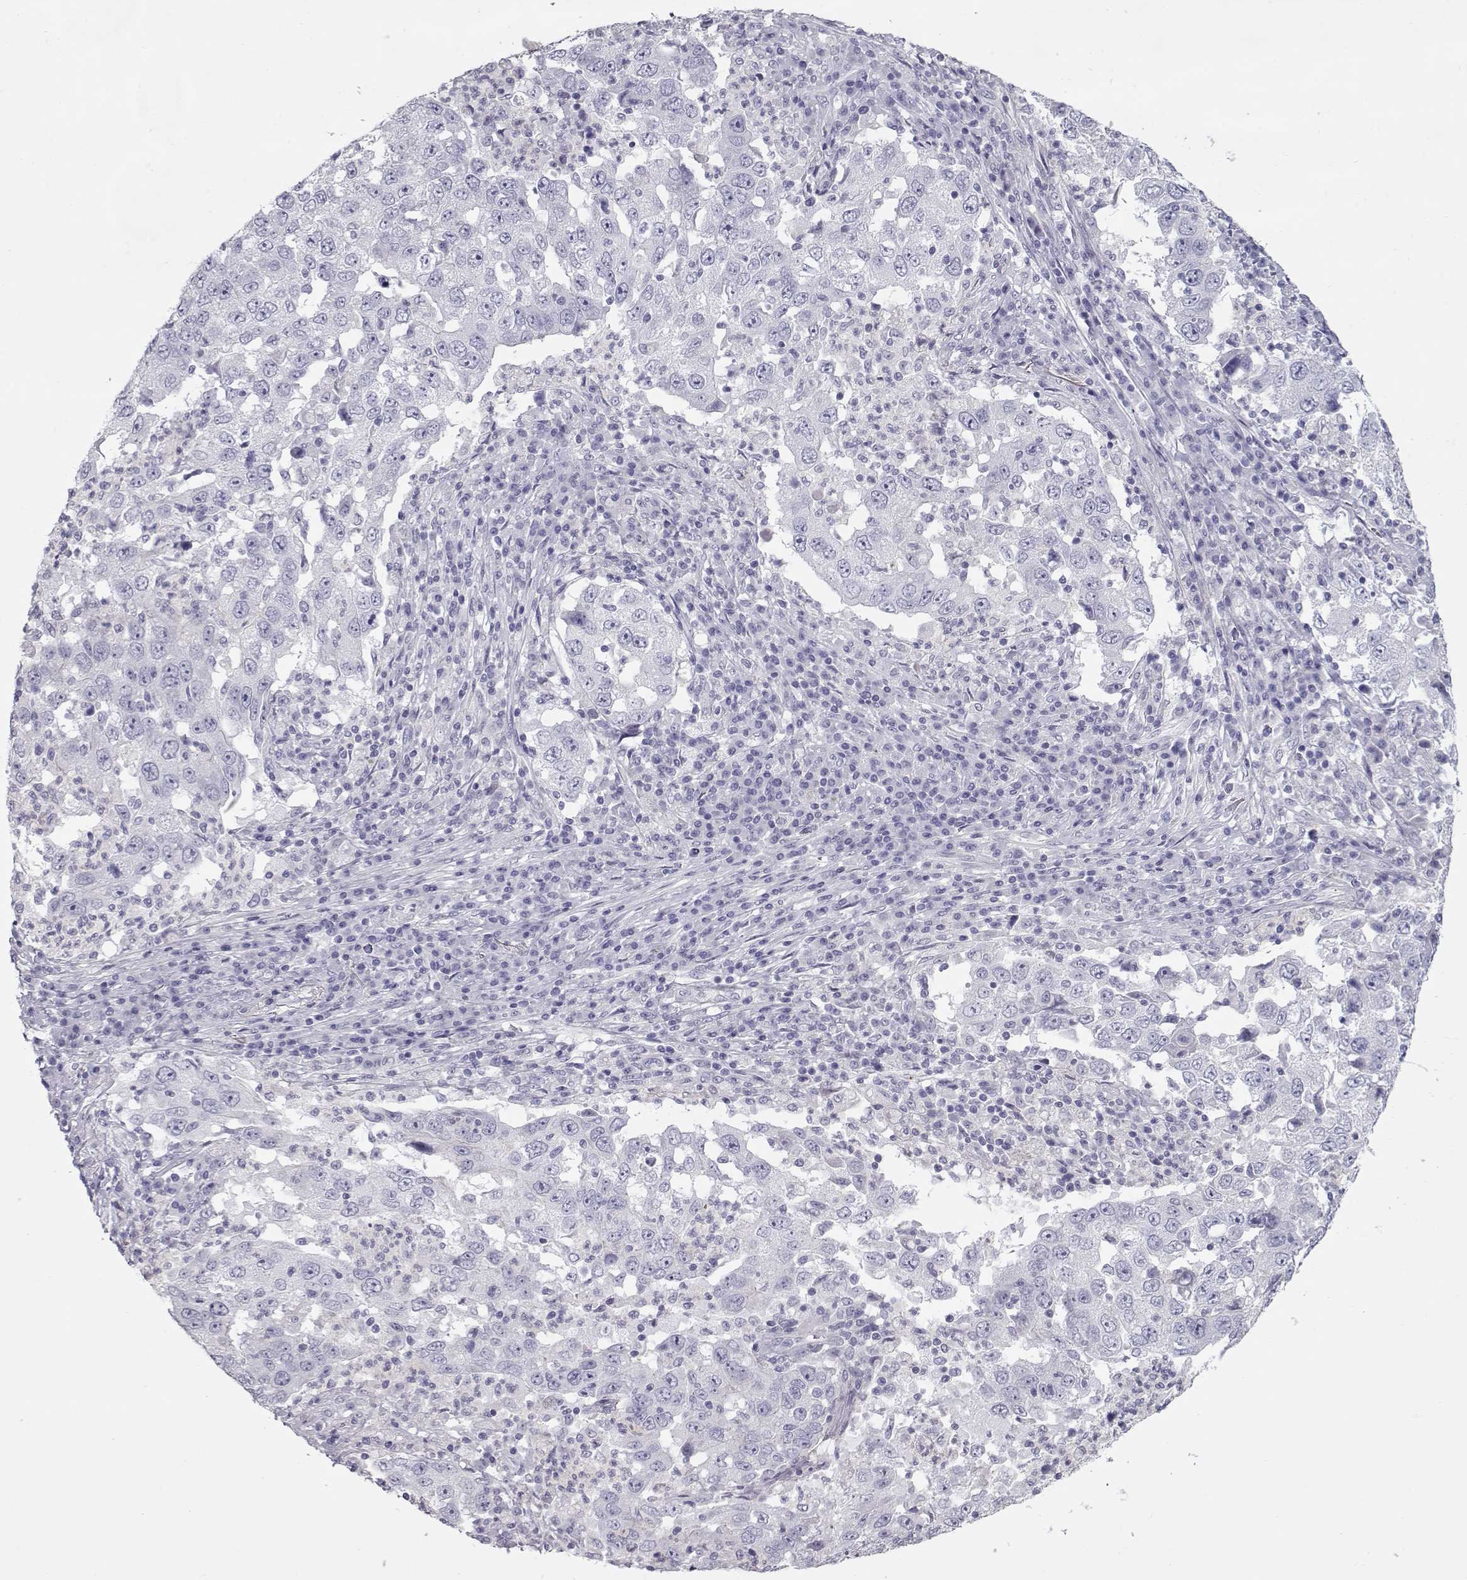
{"staining": {"intensity": "negative", "quantity": "none", "location": "none"}, "tissue": "lung cancer", "cell_type": "Tumor cells", "image_type": "cancer", "snomed": [{"axis": "morphology", "description": "Adenocarcinoma, NOS"}, {"axis": "topography", "description": "Lung"}], "caption": "DAB immunohistochemical staining of lung adenocarcinoma displays no significant staining in tumor cells.", "gene": "SLITRK3", "patient": {"sex": "male", "age": 73}}